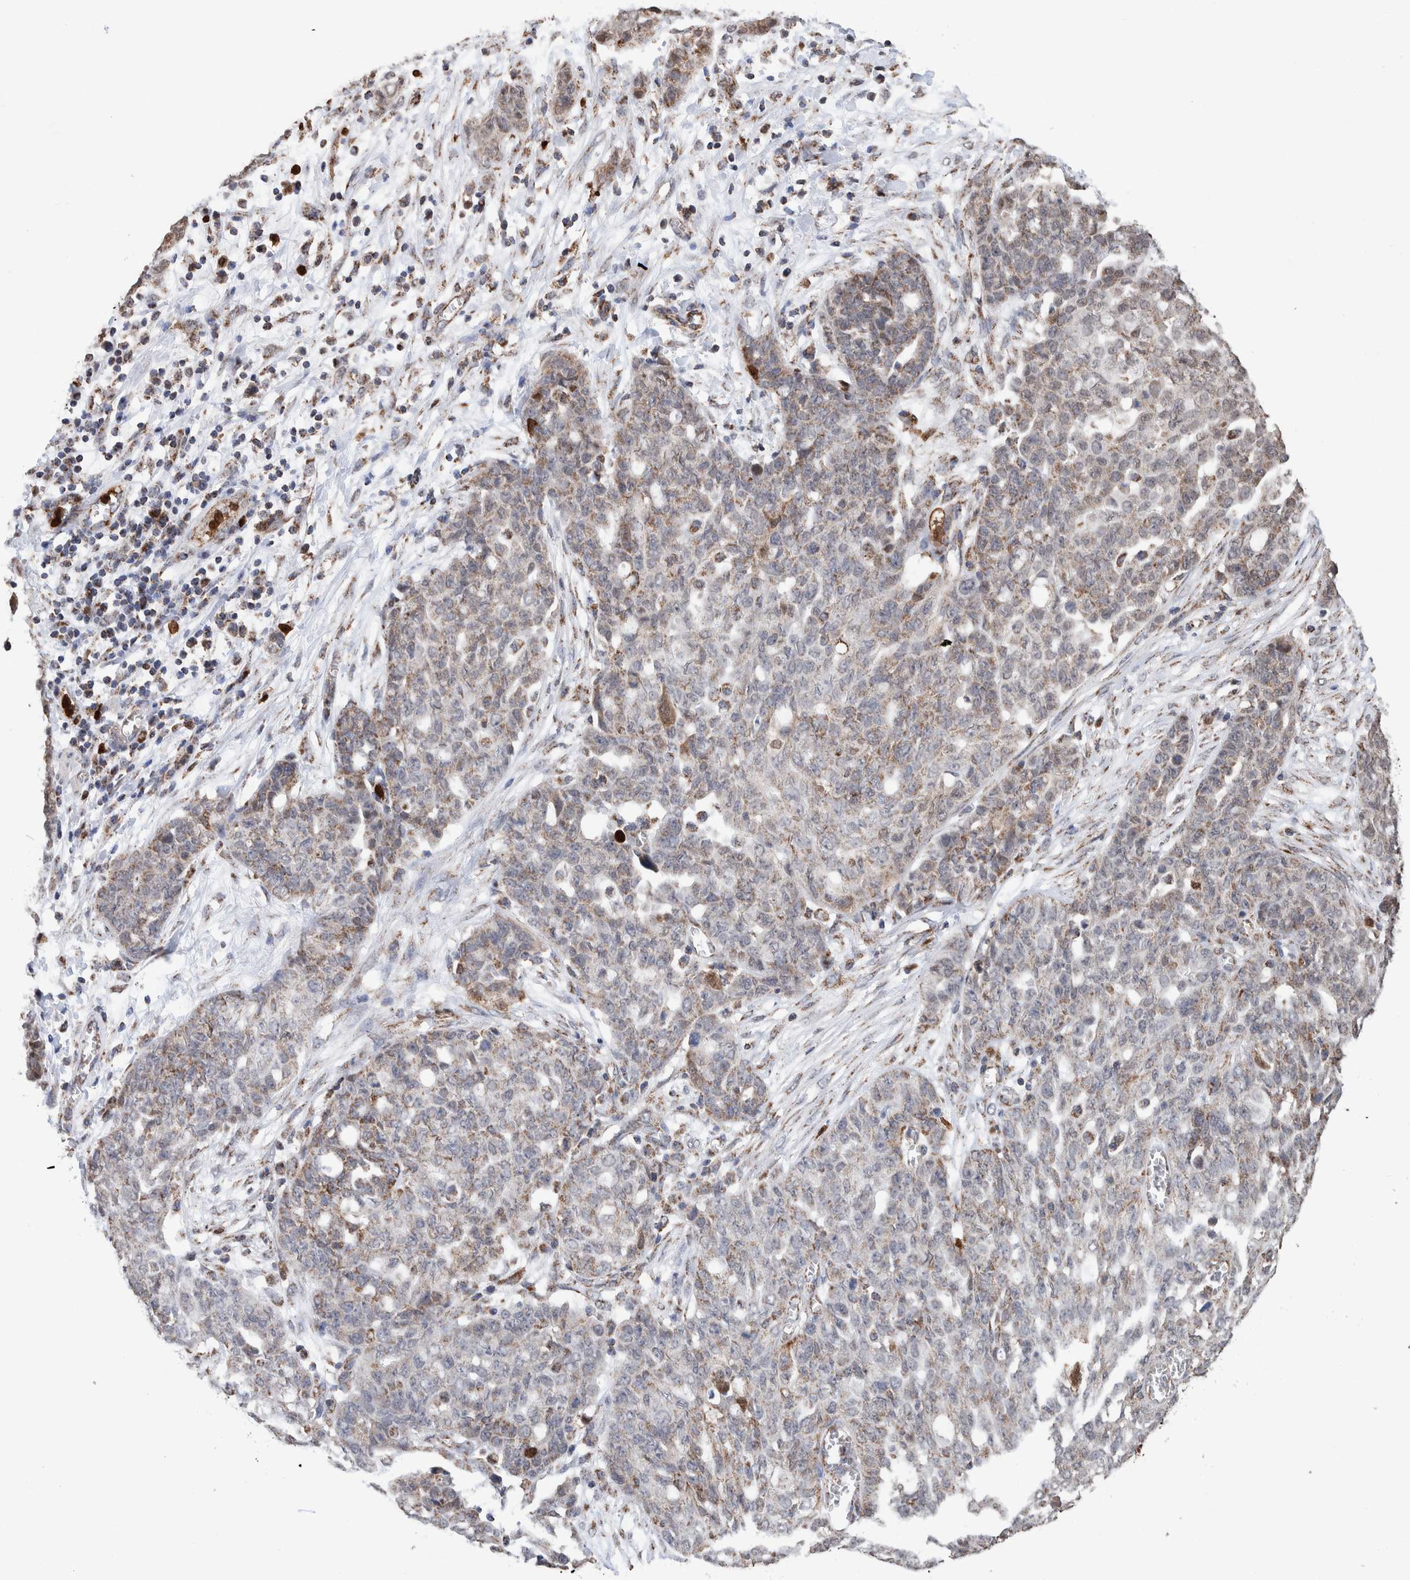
{"staining": {"intensity": "weak", "quantity": "25%-75%", "location": "cytoplasmic/membranous"}, "tissue": "ovarian cancer", "cell_type": "Tumor cells", "image_type": "cancer", "snomed": [{"axis": "morphology", "description": "Cystadenocarcinoma, serous, NOS"}, {"axis": "topography", "description": "Soft tissue"}, {"axis": "topography", "description": "Ovary"}], "caption": "The histopathology image demonstrates a brown stain indicating the presence of a protein in the cytoplasmic/membranous of tumor cells in ovarian cancer (serous cystadenocarcinoma).", "gene": "DECR1", "patient": {"sex": "female", "age": 57}}